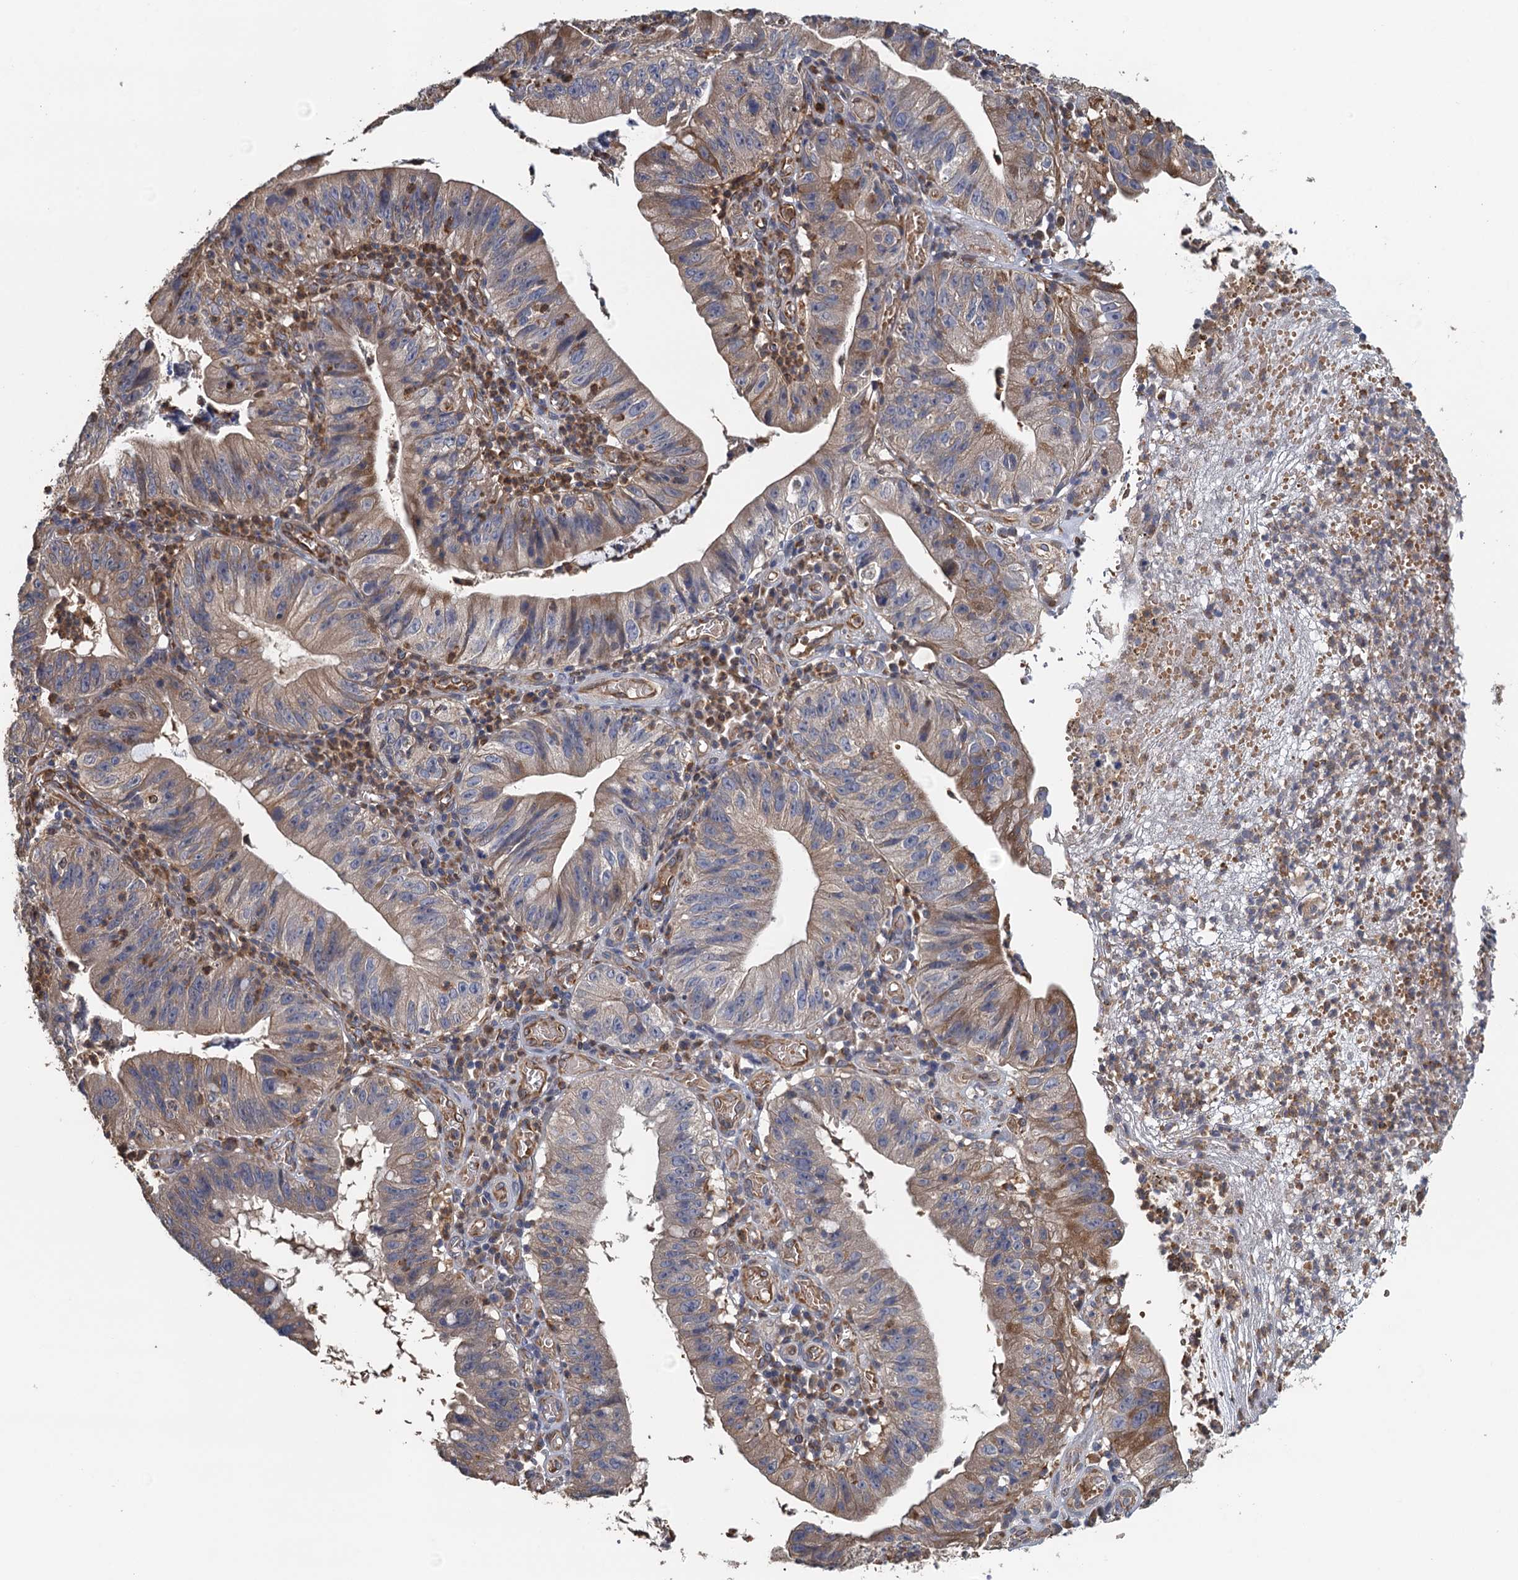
{"staining": {"intensity": "weak", "quantity": "25%-75%", "location": "cytoplasmic/membranous"}, "tissue": "stomach cancer", "cell_type": "Tumor cells", "image_type": "cancer", "snomed": [{"axis": "morphology", "description": "Adenocarcinoma, NOS"}, {"axis": "topography", "description": "Stomach"}], "caption": "Immunohistochemical staining of stomach cancer (adenocarcinoma) displays weak cytoplasmic/membranous protein expression in about 25%-75% of tumor cells.", "gene": "ACSBG1", "patient": {"sex": "male", "age": 59}}